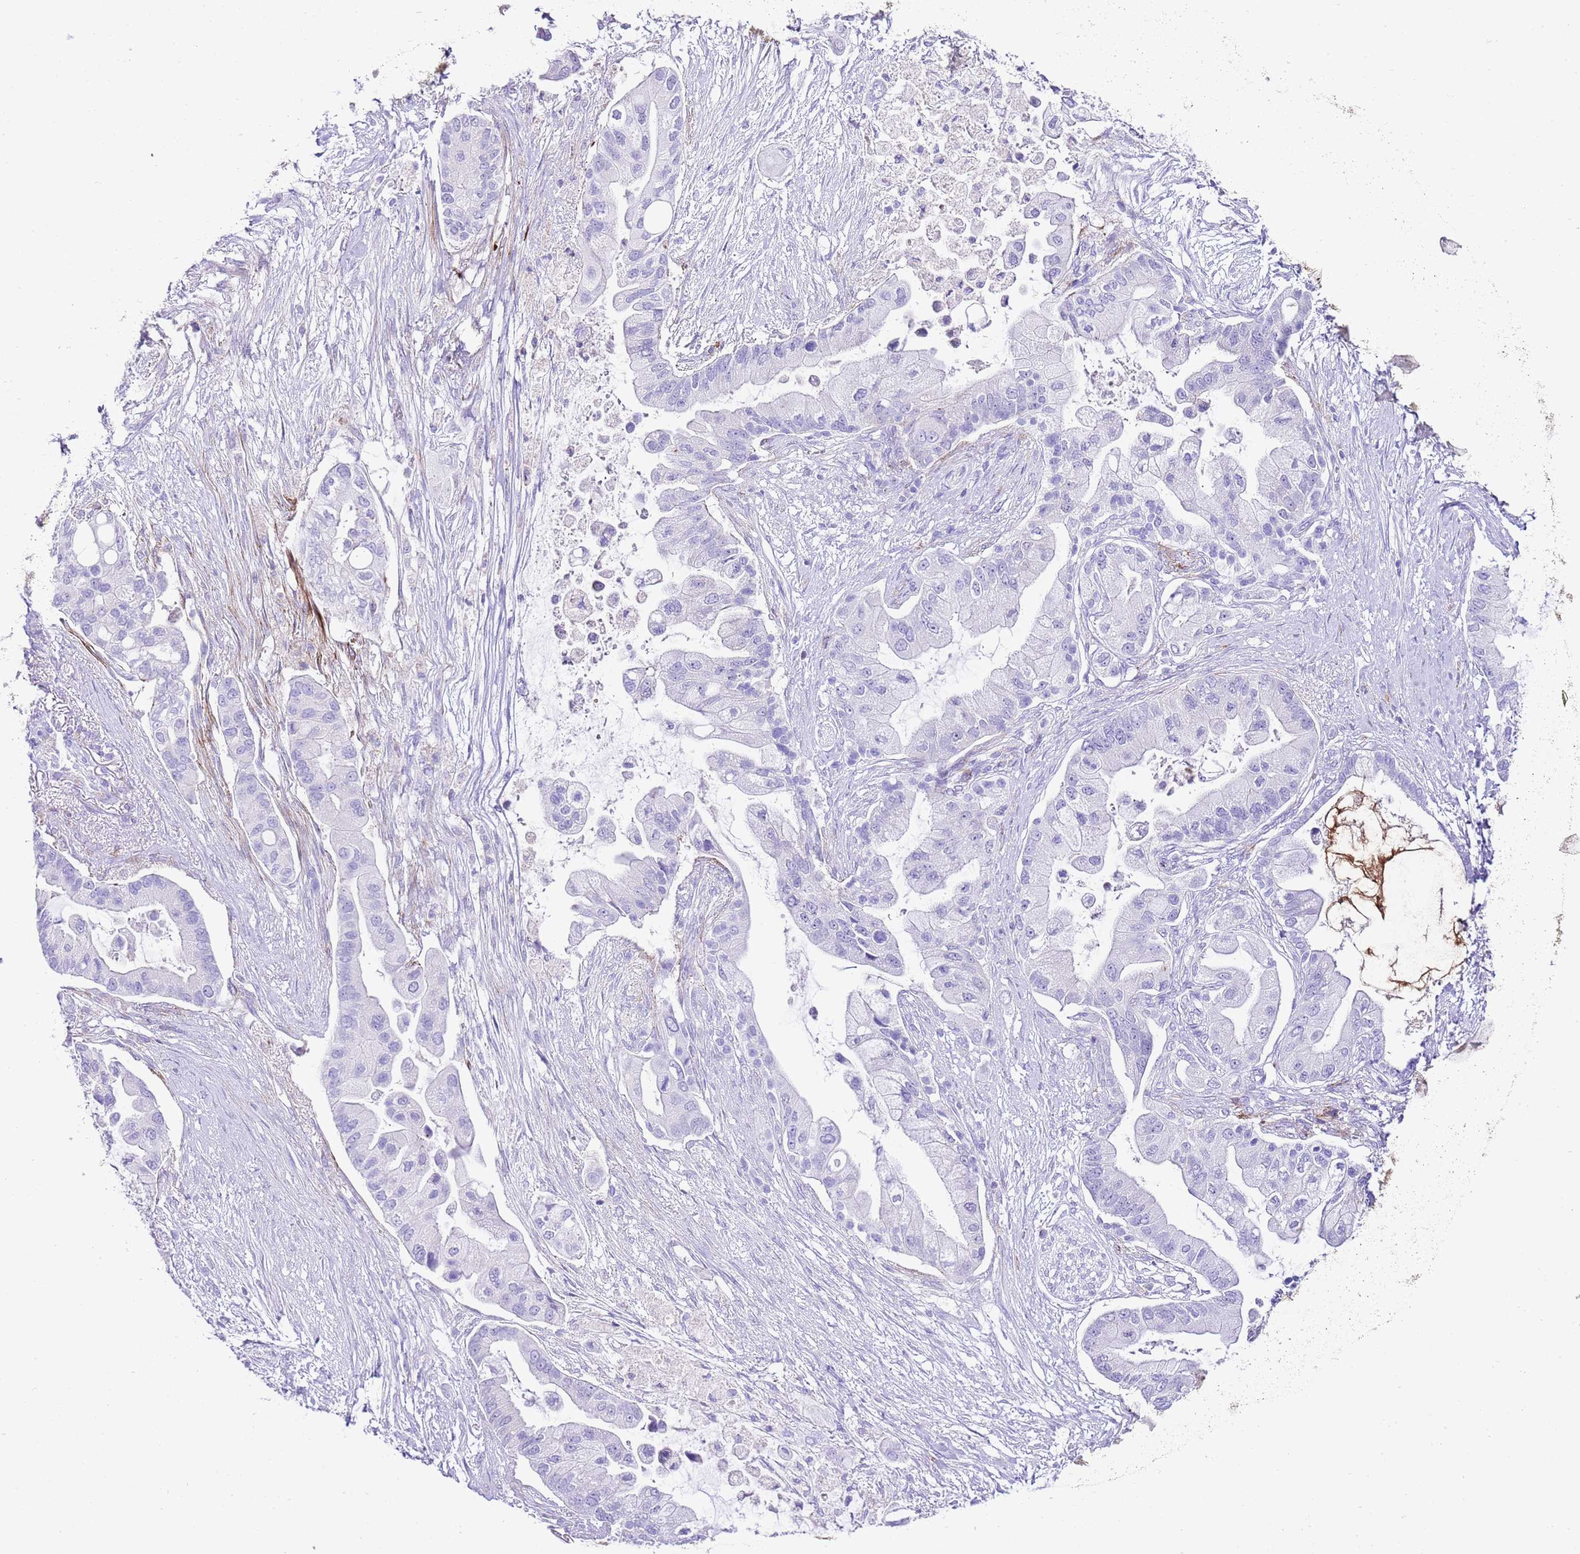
{"staining": {"intensity": "negative", "quantity": "none", "location": "none"}, "tissue": "pancreatic cancer", "cell_type": "Tumor cells", "image_type": "cancer", "snomed": [{"axis": "morphology", "description": "Adenocarcinoma, NOS"}, {"axis": "topography", "description": "Pancreas"}], "caption": "Pancreatic cancer (adenocarcinoma) was stained to show a protein in brown. There is no significant expression in tumor cells.", "gene": "ALDH3A1", "patient": {"sex": "male", "age": 57}}